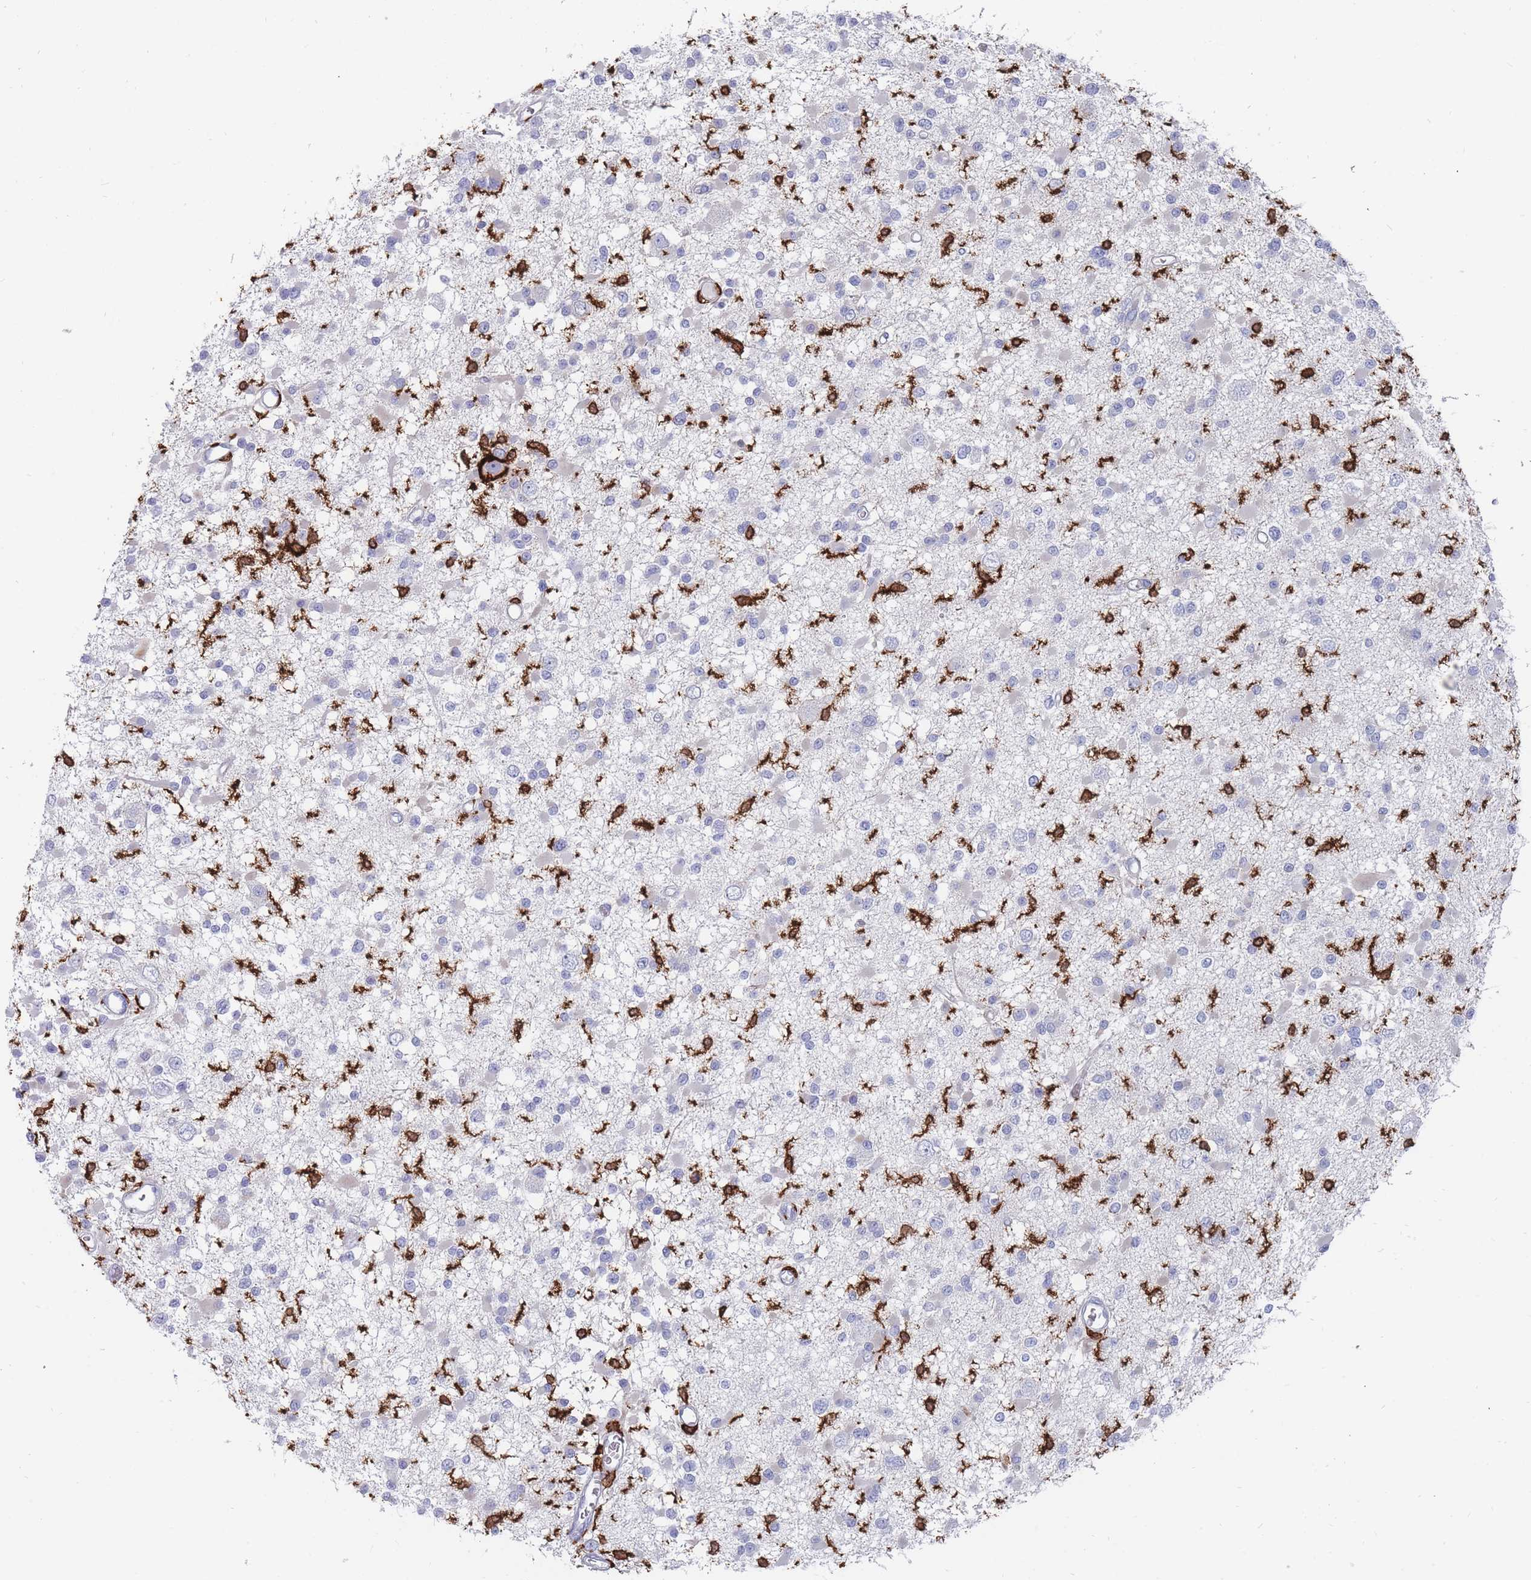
{"staining": {"intensity": "negative", "quantity": "none", "location": "none"}, "tissue": "glioma", "cell_type": "Tumor cells", "image_type": "cancer", "snomed": [{"axis": "morphology", "description": "Glioma, malignant, Low grade"}, {"axis": "topography", "description": "Brain"}], "caption": "Immunohistochemistry (IHC) of human low-grade glioma (malignant) displays no positivity in tumor cells.", "gene": "AIF1", "patient": {"sex": "female", "age": 22}}